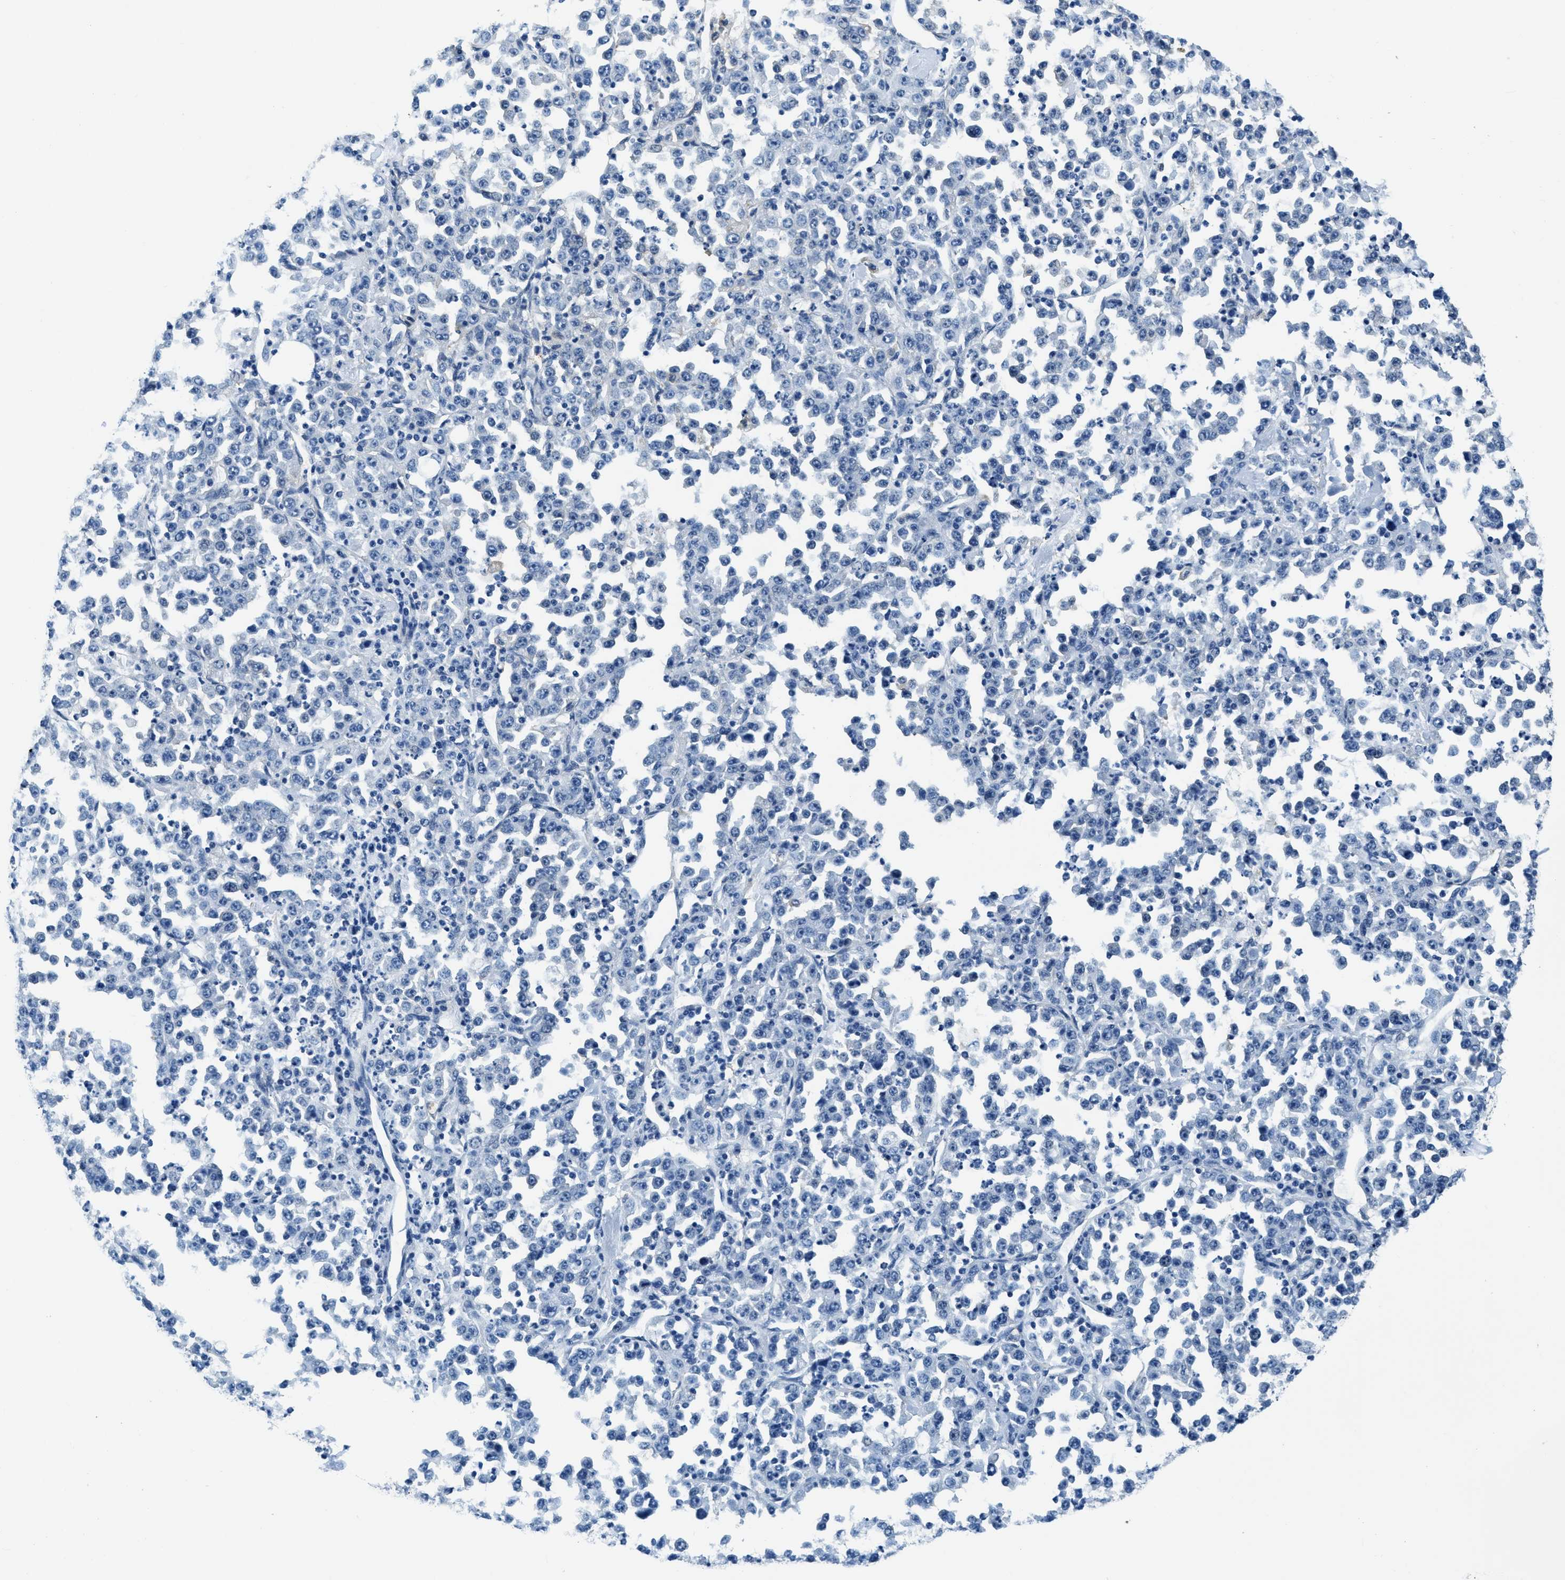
{"staining": {"intensity": "negative", "quantity": "none", "location": "none"}, "tissue": "stomach cancer", "cell_type": "Tumor cells", "image_type": "cancer", "snomed": [{"axis": "morphology", "description": "Normal tissue, NOS"}, {"axis": "morphology", "description": "Adenocarcinoma, NOS"}, {"axis": "topography", "description": "Stomach, upper"}, {"axis": "topography", "description": "Stomach"}], "caption": "An immunohistochemistry image of stomach adenocarcinoma is shown. There is no staining in tumor cells of stomach adenocarcinoma.", "gene": "TWF1", "patient": {"sex": "male", "age": 59}}